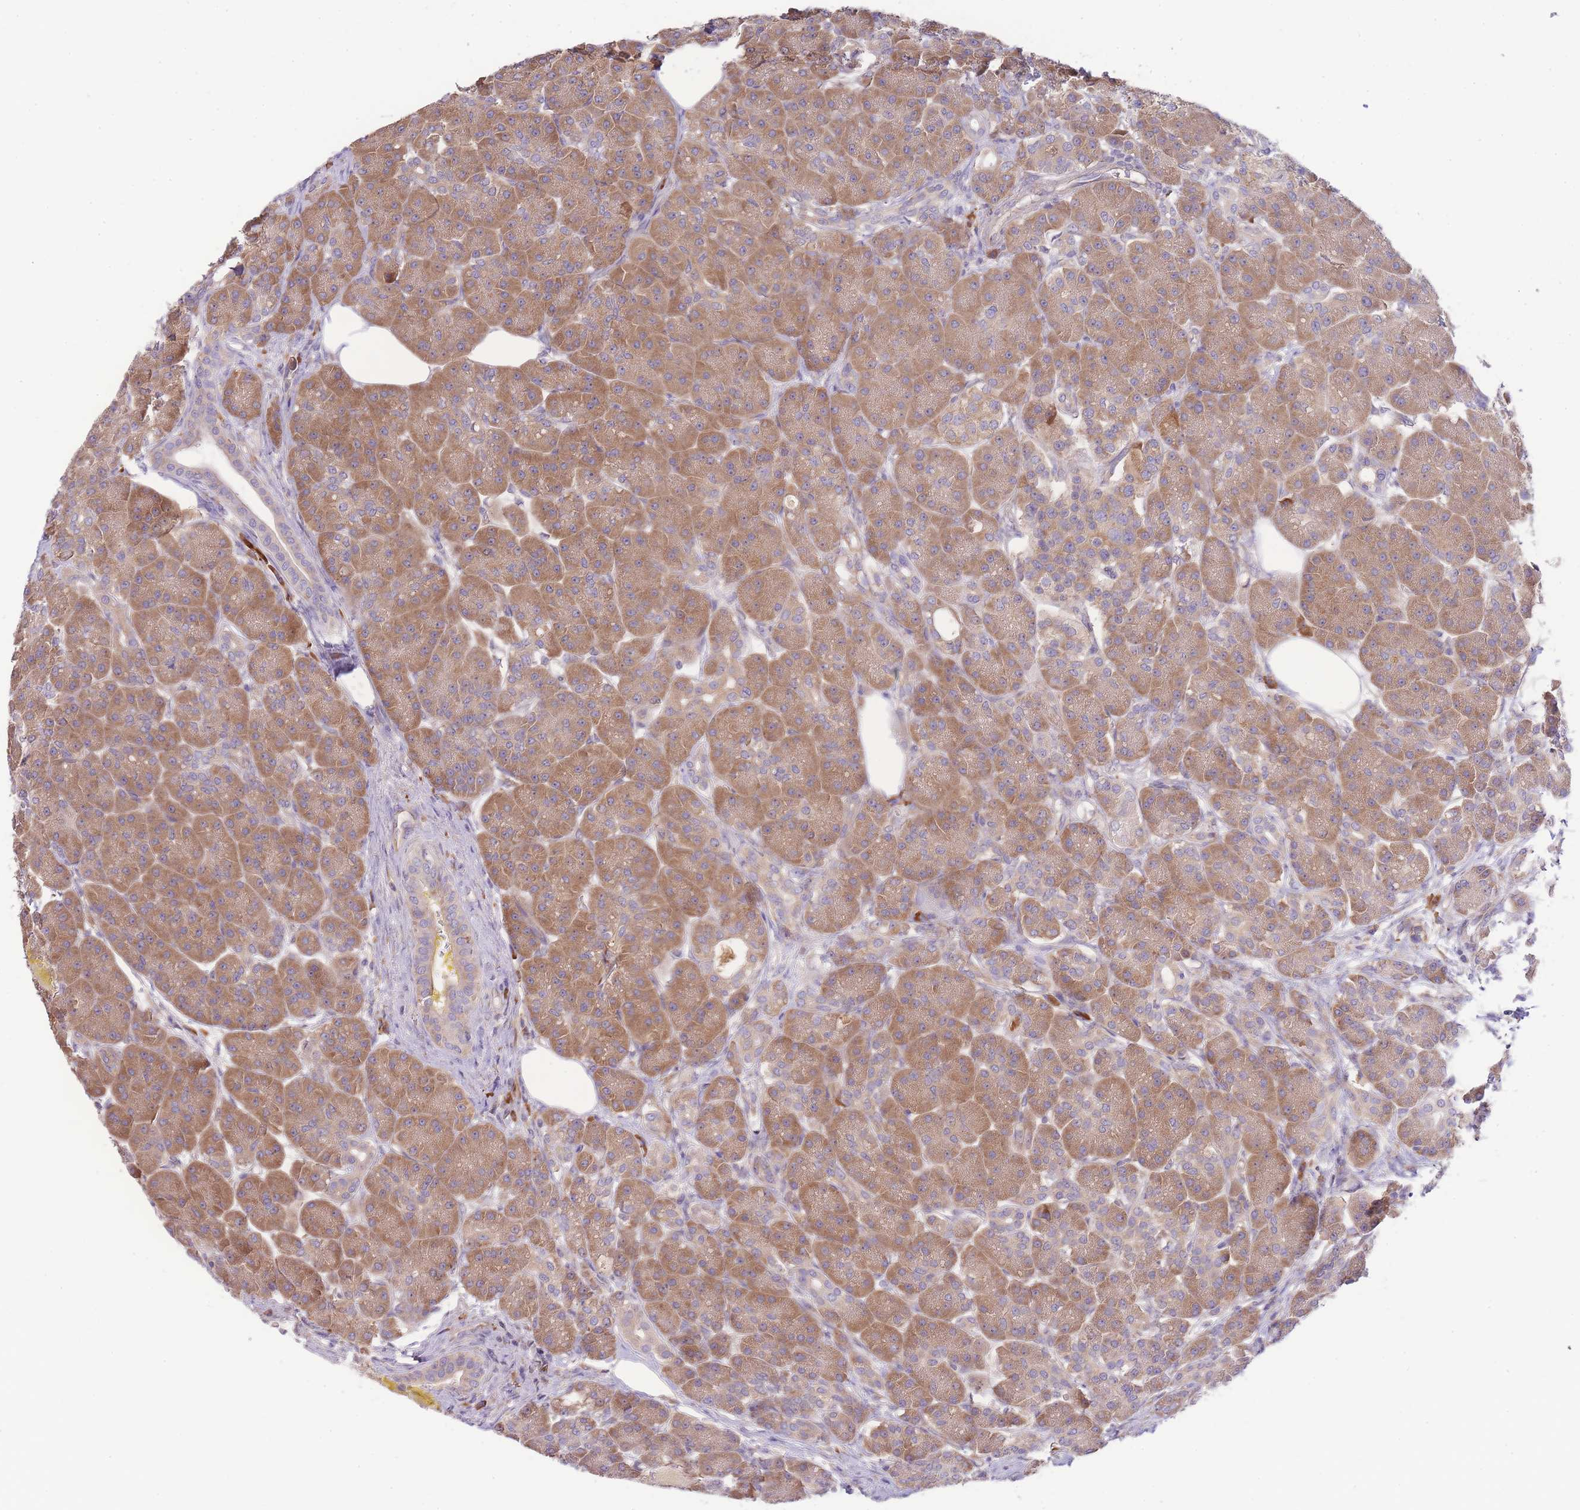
{"staining": {"intensity": "moderate", "quantity": ">75%", "location": "cytoplasmic/membranous"}, "tissue": "pancreas", "cell_type": "Exocrine glandular cells", "image_type": "normal", "snomed": [{"axis": "morphology", "description": "Normal tissue, NOS"}, {"axis": "topography", "description": "Pancreas"}], "caption": "Protein staining demonstrates moderate cytoplasmic/membranous positivity in approximately >75% of exocrine glandular cells in normal pancreas. The protein is stained brown, and the nuclei are stained in blue (DAB IHC with brightfield microscopy, high magnification).", "gene": "BEX1", "patient": {"sex": "male", "age": 63}}